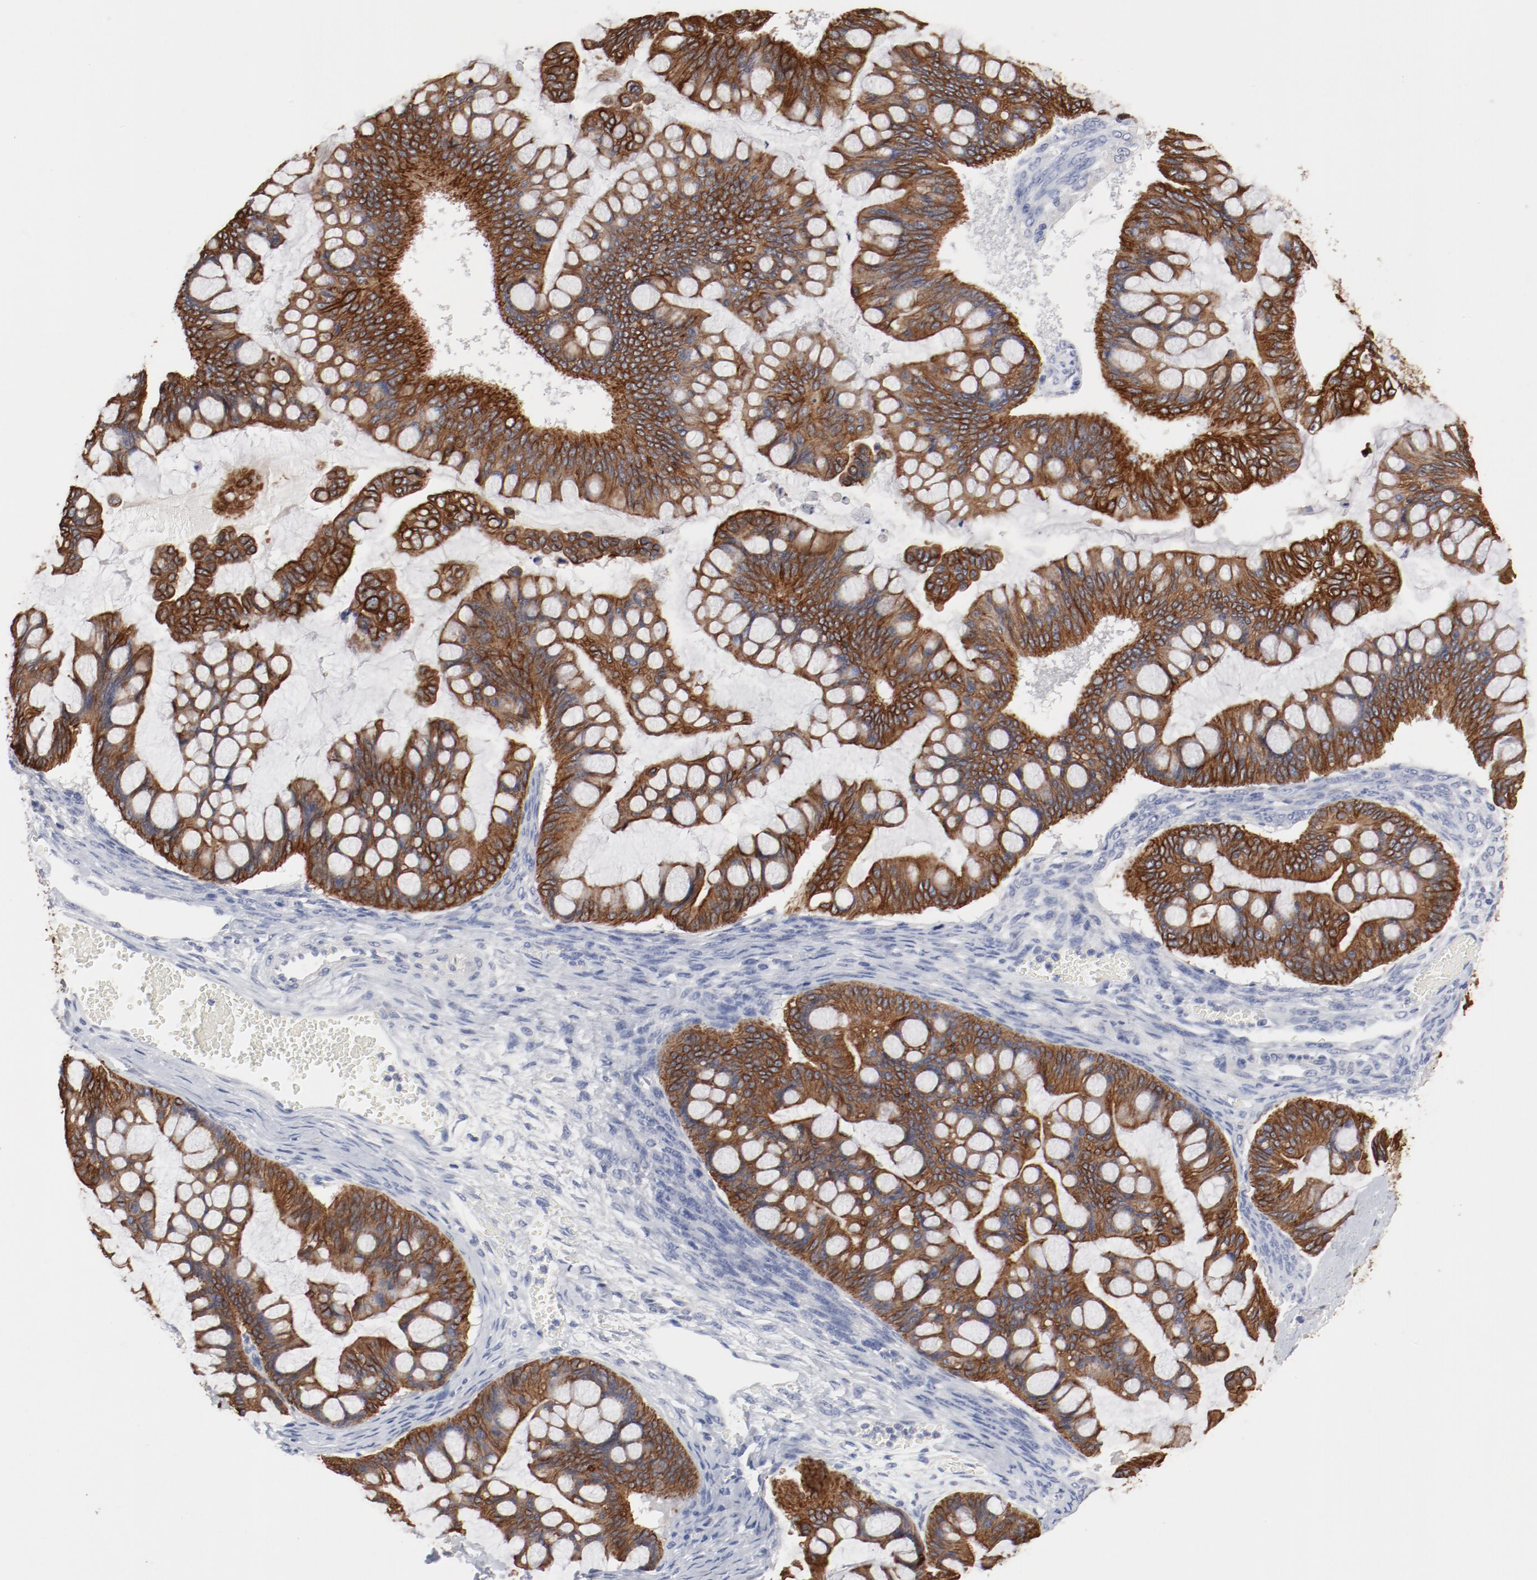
{"staining": {"intensity": "strong", "quantity": ">75%", "location": "cytoplasmic/membranous"}, "tissue": "ovarian cancer", "cell_type": "Tumor cells", "image_type": "cancer", "snomed": [{"axis": "morphology", "description": "Cystadenocarcinoma, mucinous, NOS"}, {"axis": "topography", "description": "Ovary"}], "caption": "Immunohistochemical staining of ovarian mucinous cystadenocarcinoma demonstrates strong cytoplasmic/membranous protein expression in about >75% of tumor cells.", "gene": "TSPAN6", "patient": {"sex": "female", "age": 73}}